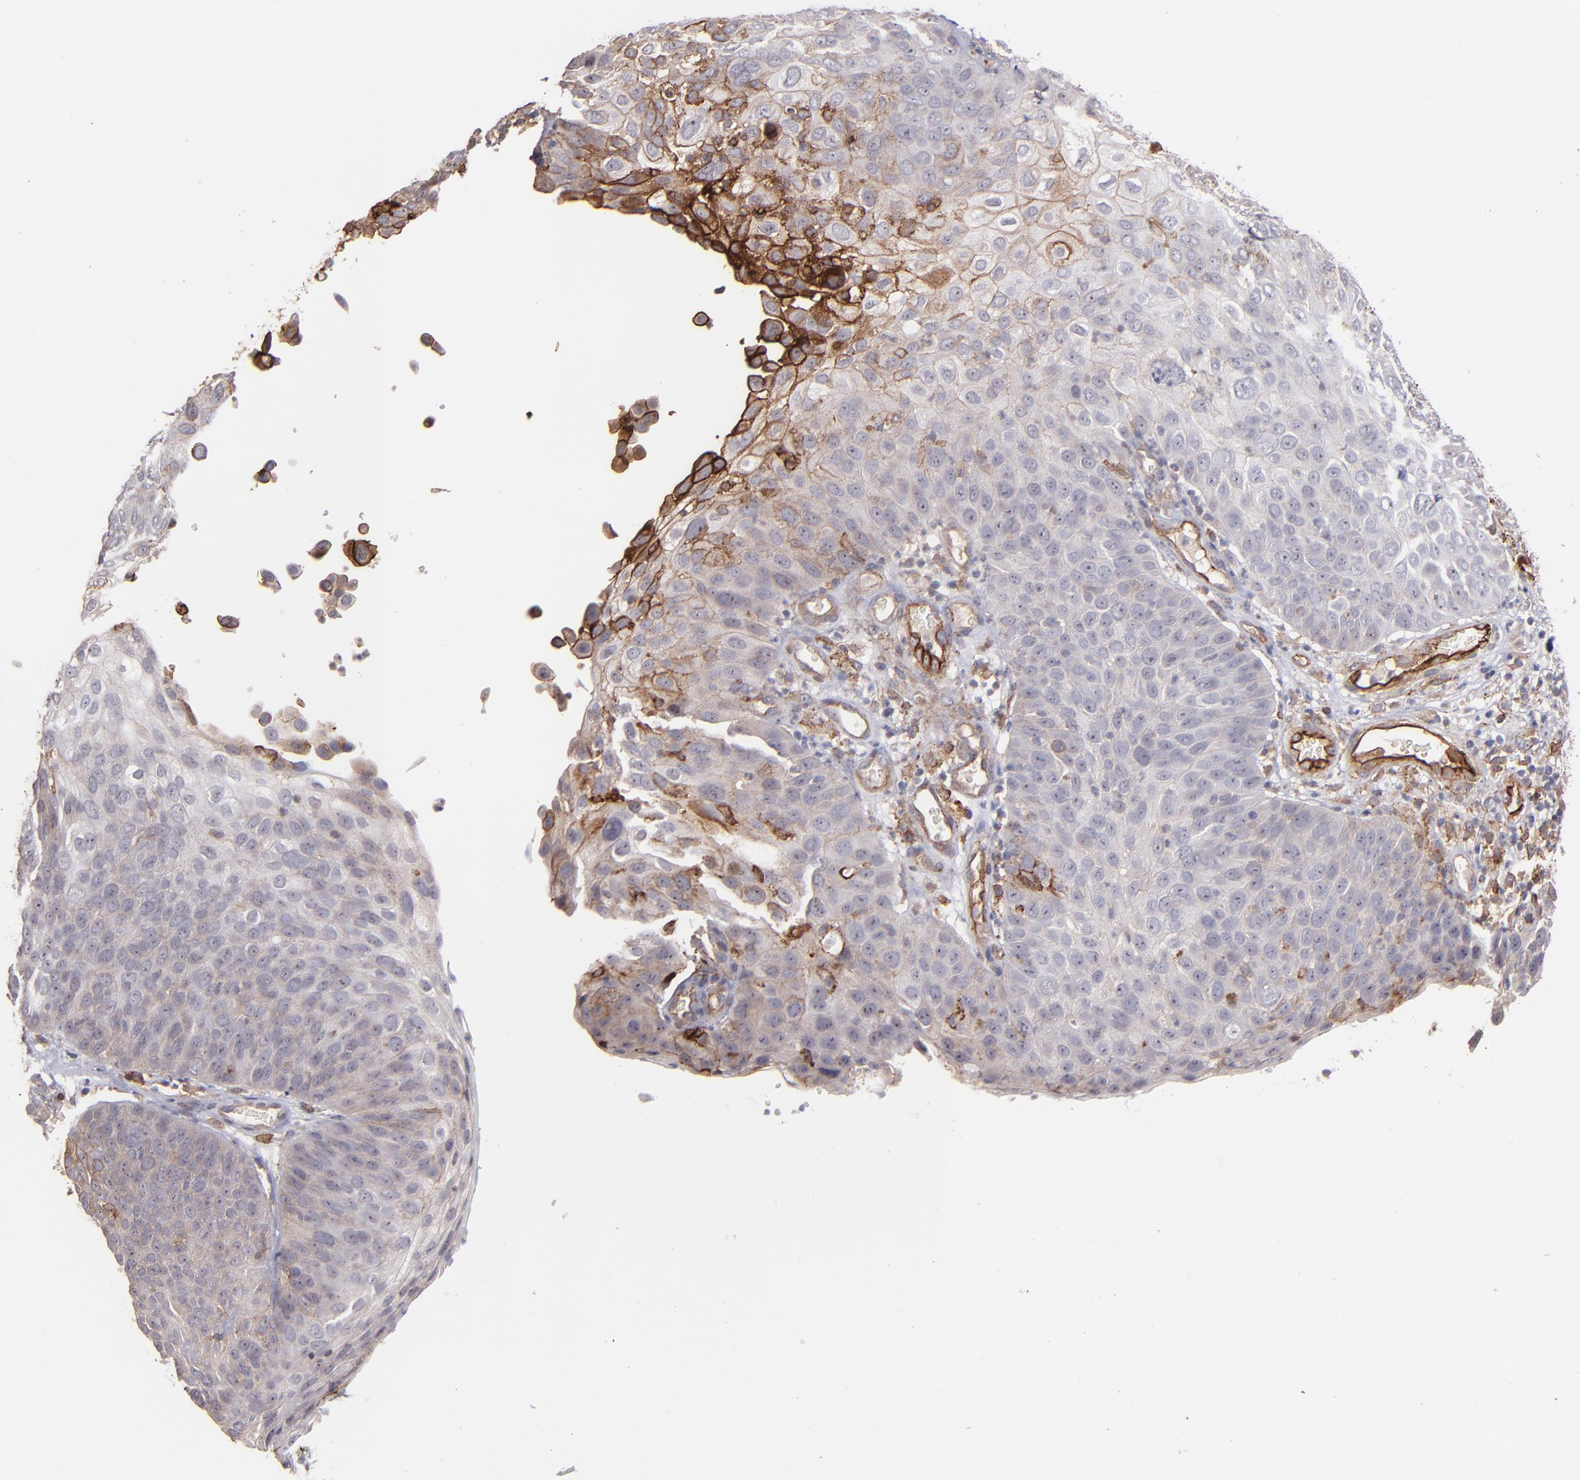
{"staining": {"intensity": "weak", "quantity": "25%-75%", "location": "cytoplasmic/membranous"}, "tissue": "skin cancer", "cell_type": "Tumor cells", "image_type": "cancer", "snomed": [{"axis": "morphology", "description": "Squamous cell carcinoma, NOS"}, {"axis": "topography", "description": "Skin"}], "caption": "Tumor cells reveal low levels of weak cytoplasmic/membranous expression in approximately 25%-75% of cells in squamous cell carcinoma (skin). Using DAB (brown) and hematoxylin (blue) stains, captured at high magnification using brightfield microscopy.", "gene": "ICAM1", "patient": {"sex": "male", "age": 87}}